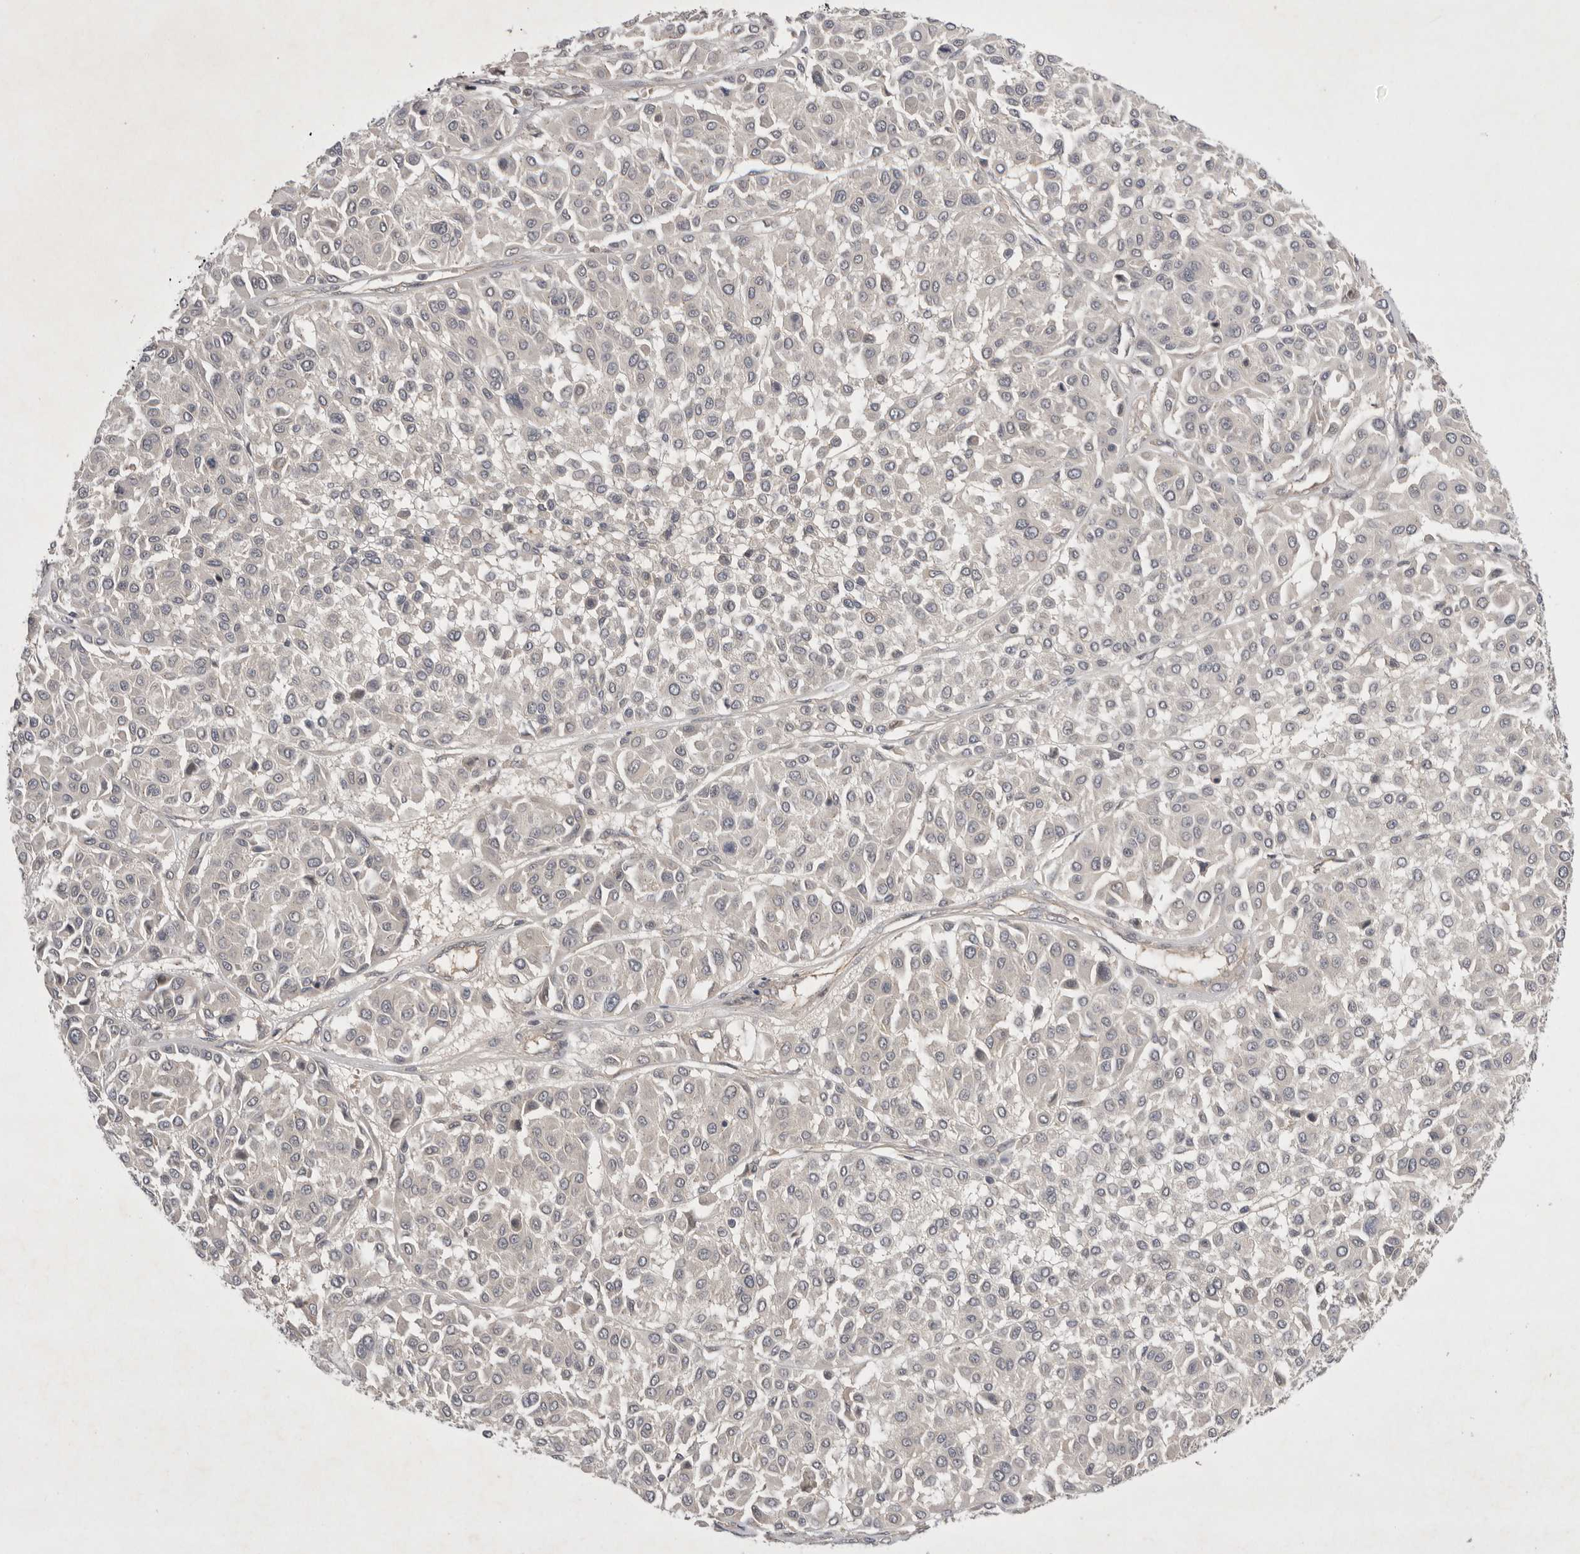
{"staining": {"intensity": "negative", "quantity": "none", "location": "none"}, "tissue": "melanoma", "cell_type": "Tumor cells", "image_type": "cancer", "snomed": [{"axis": "morphology", "description": "Malignant melanoma, Metastatic site"}, {"axis": "topography", "description": "Soft tissue"}], "caption": "The histopathology image exhibits no staining of tumor cells in malignant melanoma (metastatic site).", "gene": "NRCAM", "patient": {"sex": "male", "age": 41}}